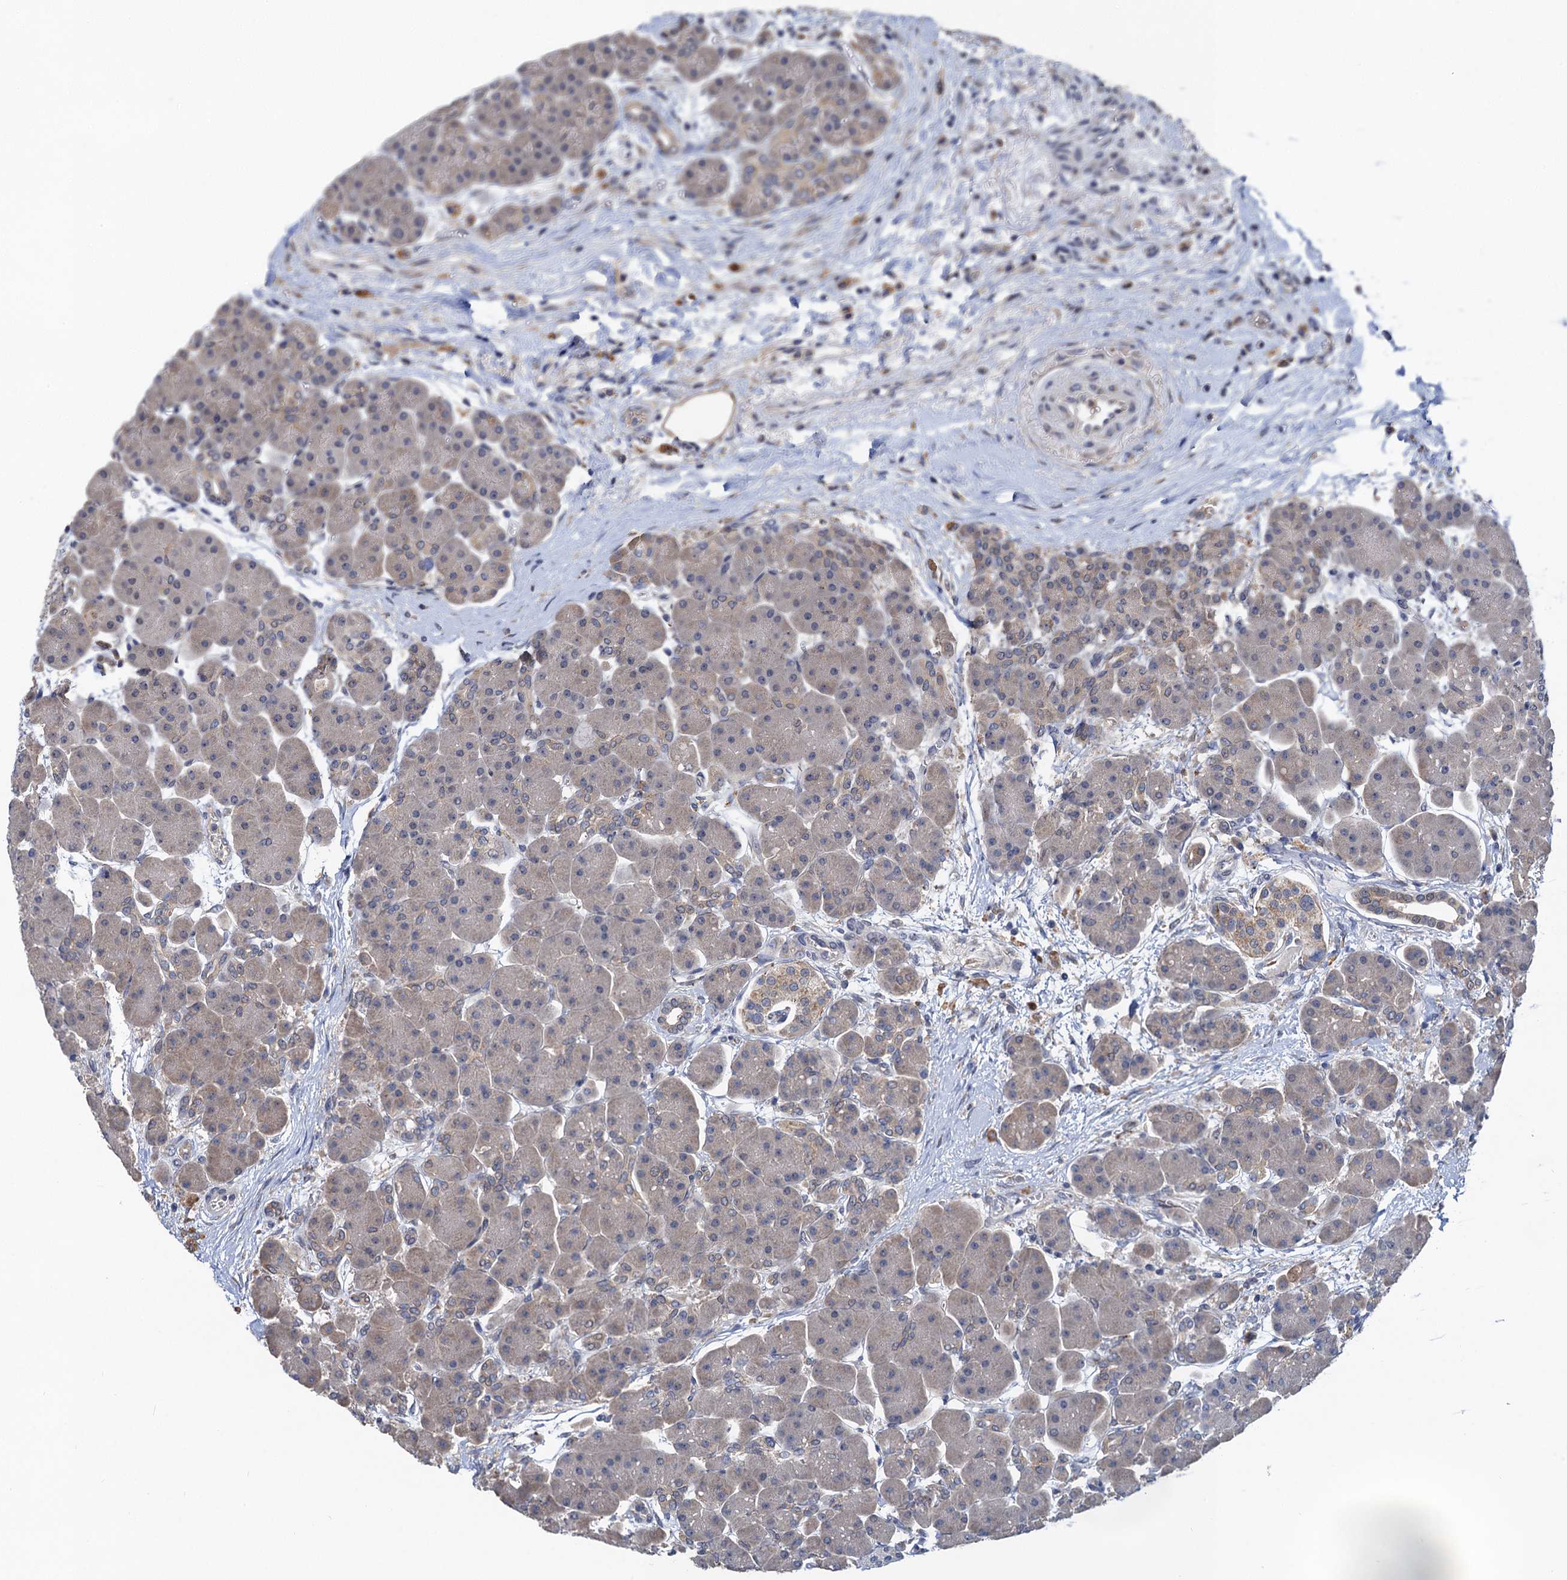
{"staining": {"intensity": "weak", "quantity": "25%-75%", "location": "cytoplasmic/membranous"}, "tissue": "pancreas", "cell_type": "Exocrine glandular cells", "image_type": "normal", "snomed": [{"axis": "morphology", "description": "Normal tissue, NOS"}, {"axis": "topography", "description": "Pancreas"}], "caption": "Protein expression by IHC demonstrates weak cytoplasmic/membranous expression in about 25%-75% of exocrine glandular cells in benign pancreas.", "gene": "TMEM39B", "patient": {"sex": "male", "age": 66}}